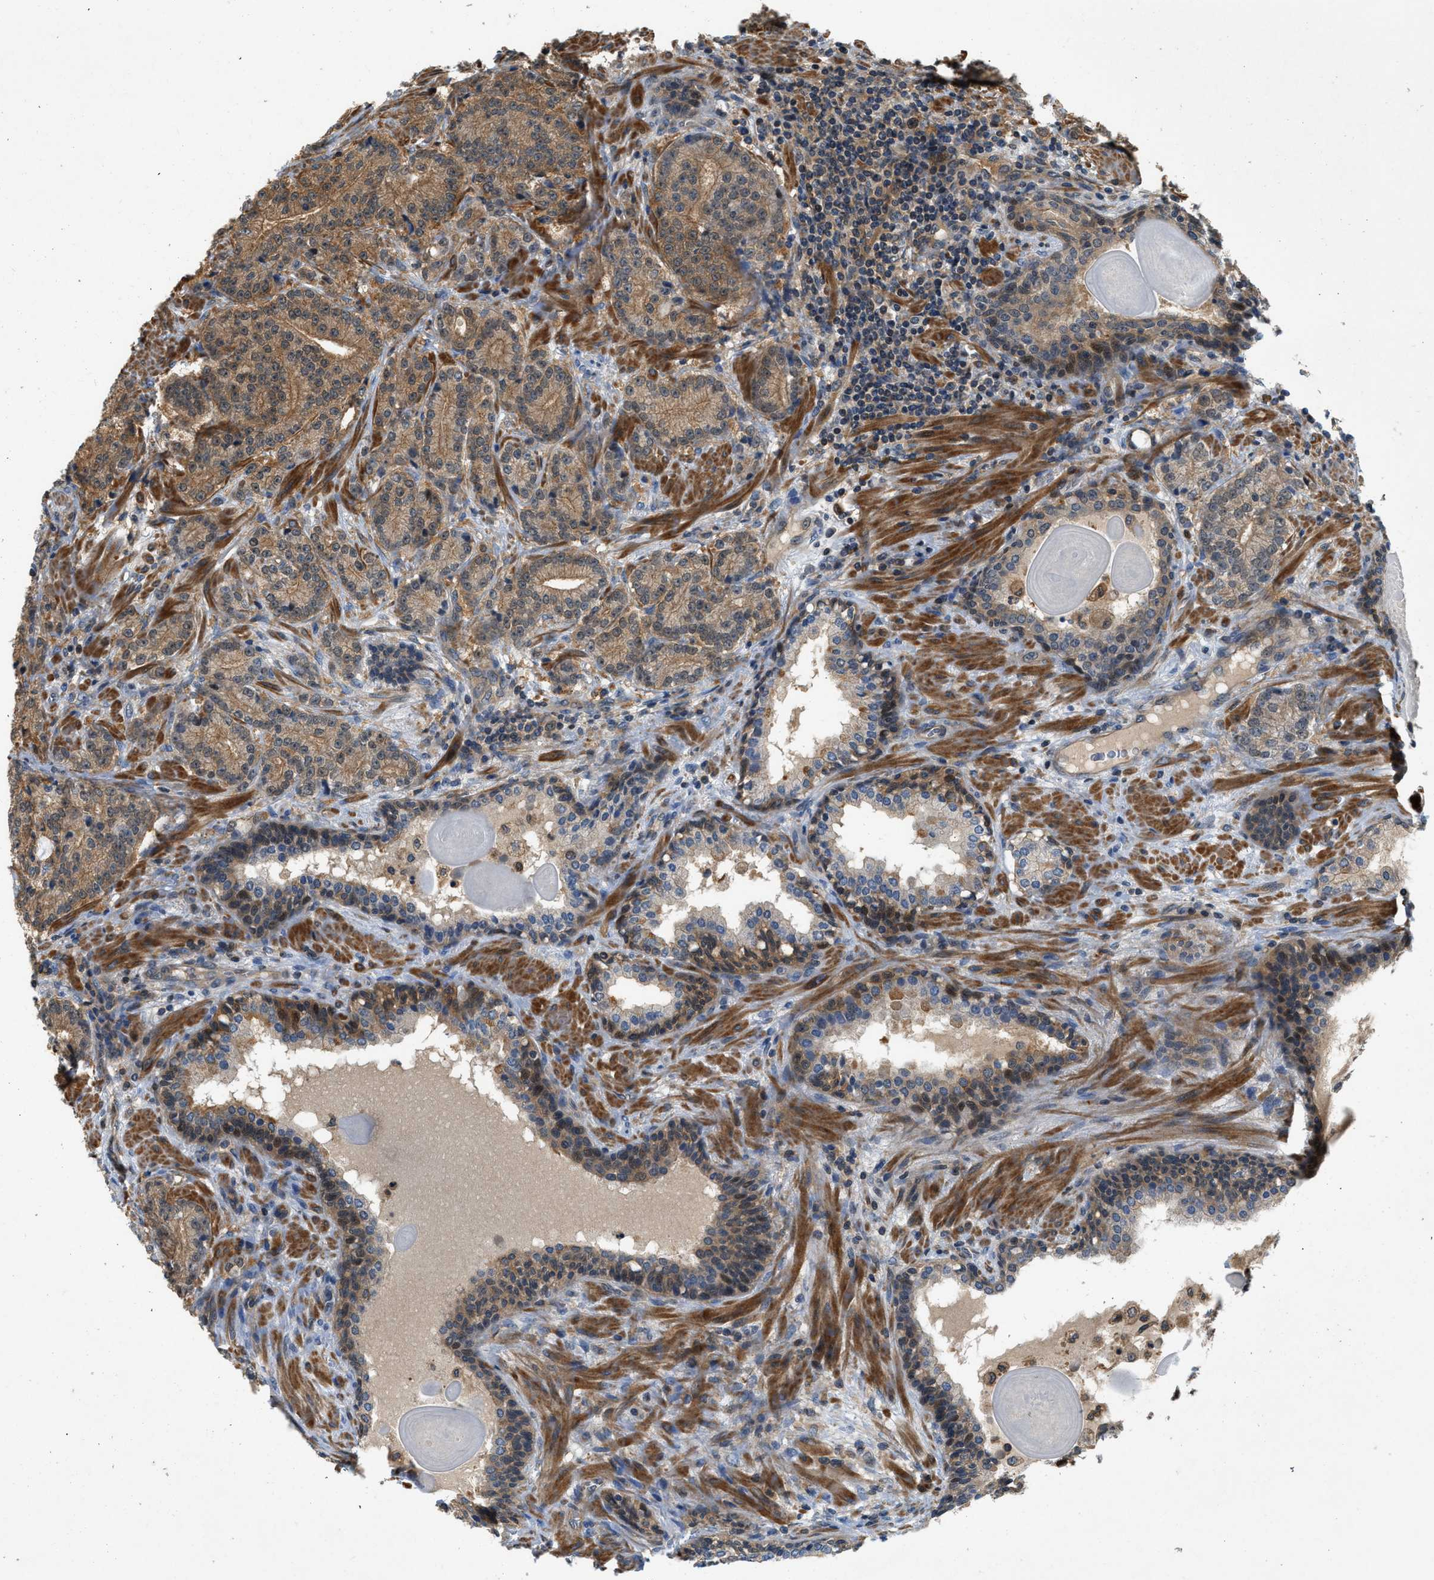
{"staining": {"intensity": "moderate", "quantity": ">75%", "location": "cytoplasmic/membranous"}, "tissue": "prostate cancer", "cell_type": "Tumor cells", "image_type": "cancer", "snomed": [{"axis": "morphology", "description": "Adenocarcinoma, High grade"}, {"axis": "topography", "description": "Prostate"}], "caption": "Immunohistochemistry histopathology image of human prostate high-grade adenocarcinoma stained for a protein (brown), which shows medium levels of moderate cytoplasmic/membranous expression in about >75% of tumor cells.", "gene": "GPR31", "patient": {"sex": "male", "age": 61}}